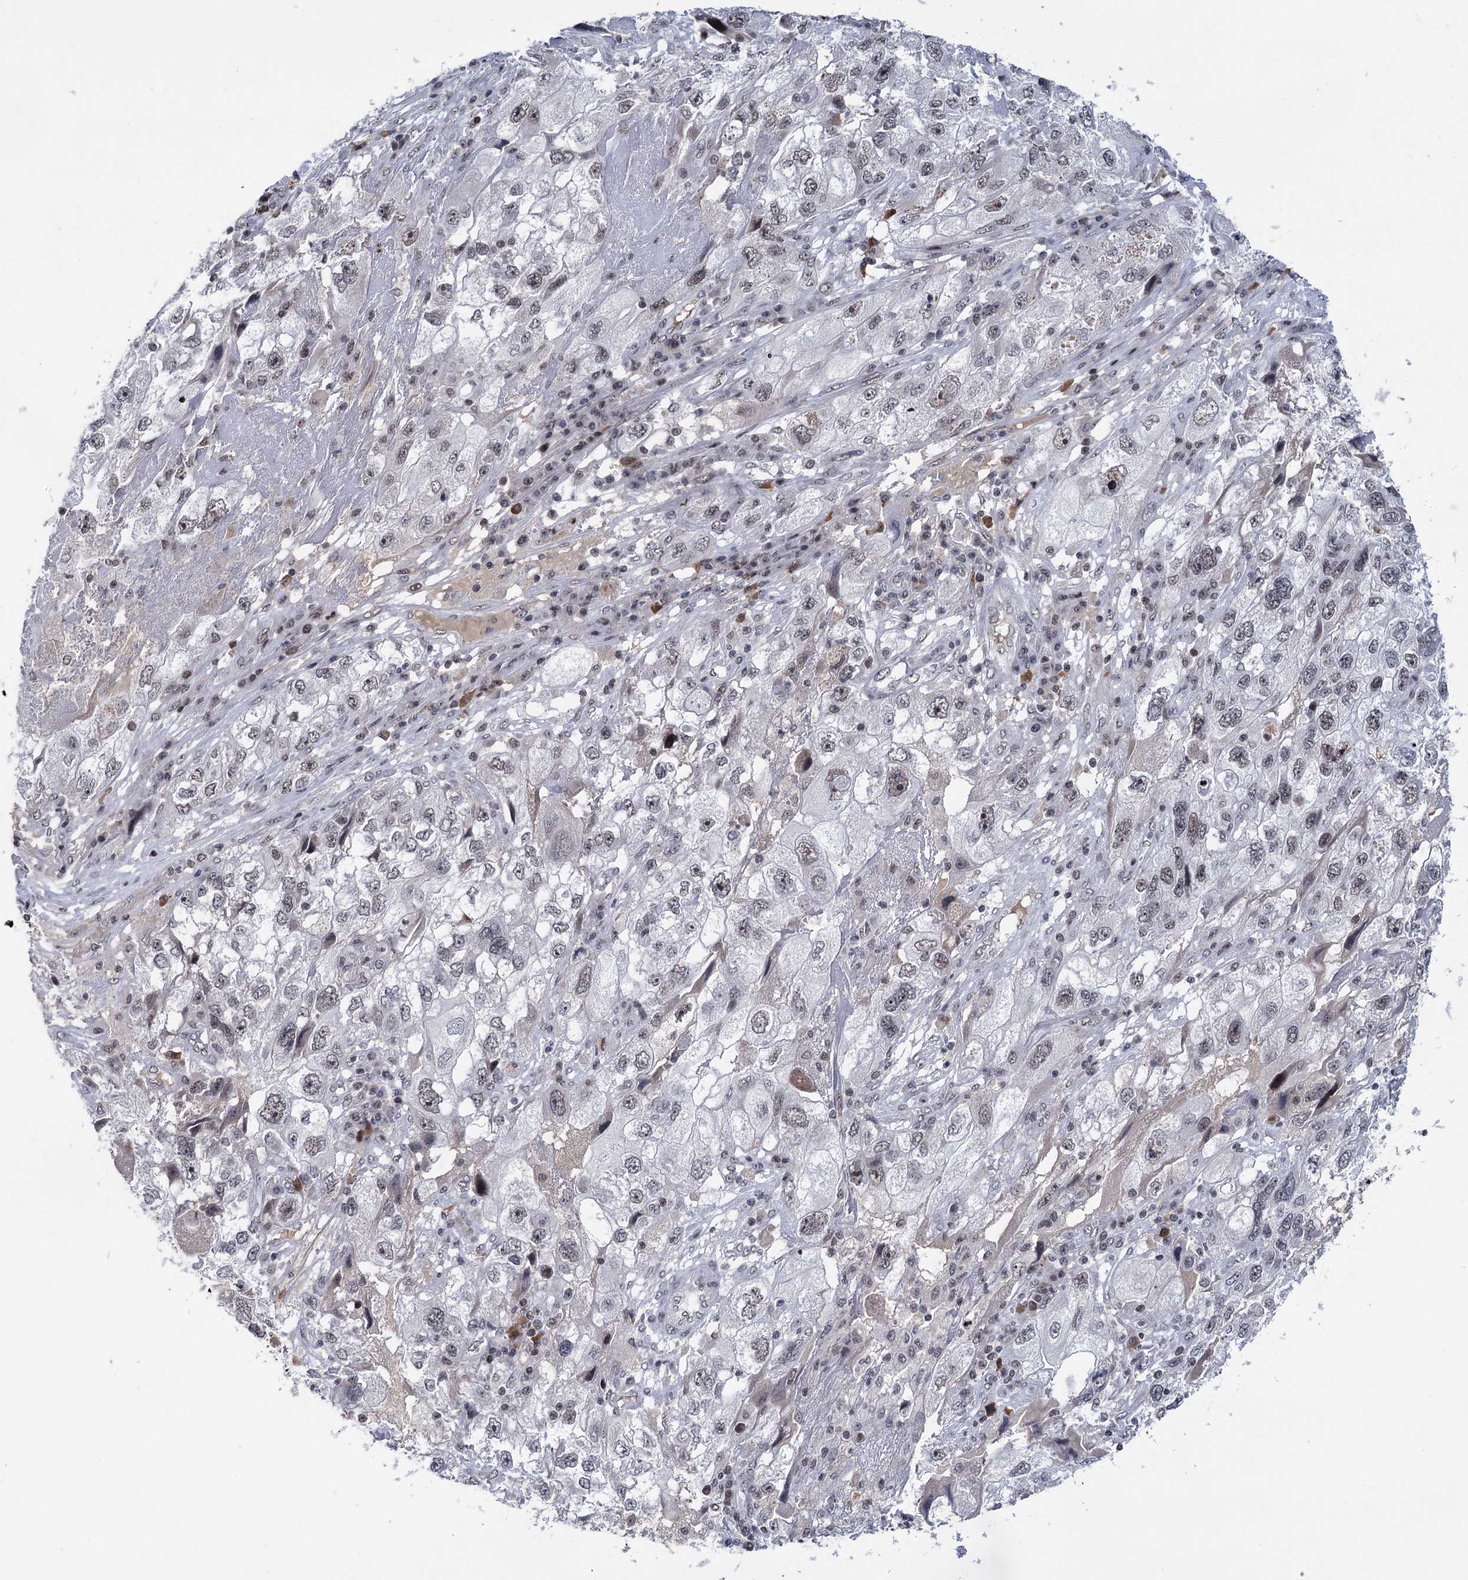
{"staining": {"intensity": "negative", "quantity": "none", "location": "none"}, "tissue": "endometrial cancer", "cell_type": "Tumor cells", "image_type": "cancer", "snomed": [{"axis": "morphology", "description": "Adenocarcinoma, NOS"}, {"axis": "topography", "description": "Endometrium"}], "caption": "Tumor cells are negative for protein expression in human endometrial adenocarcinoma.", "gene": "ZCCHC10", "patient": {"sex": "female", "age": 49}}